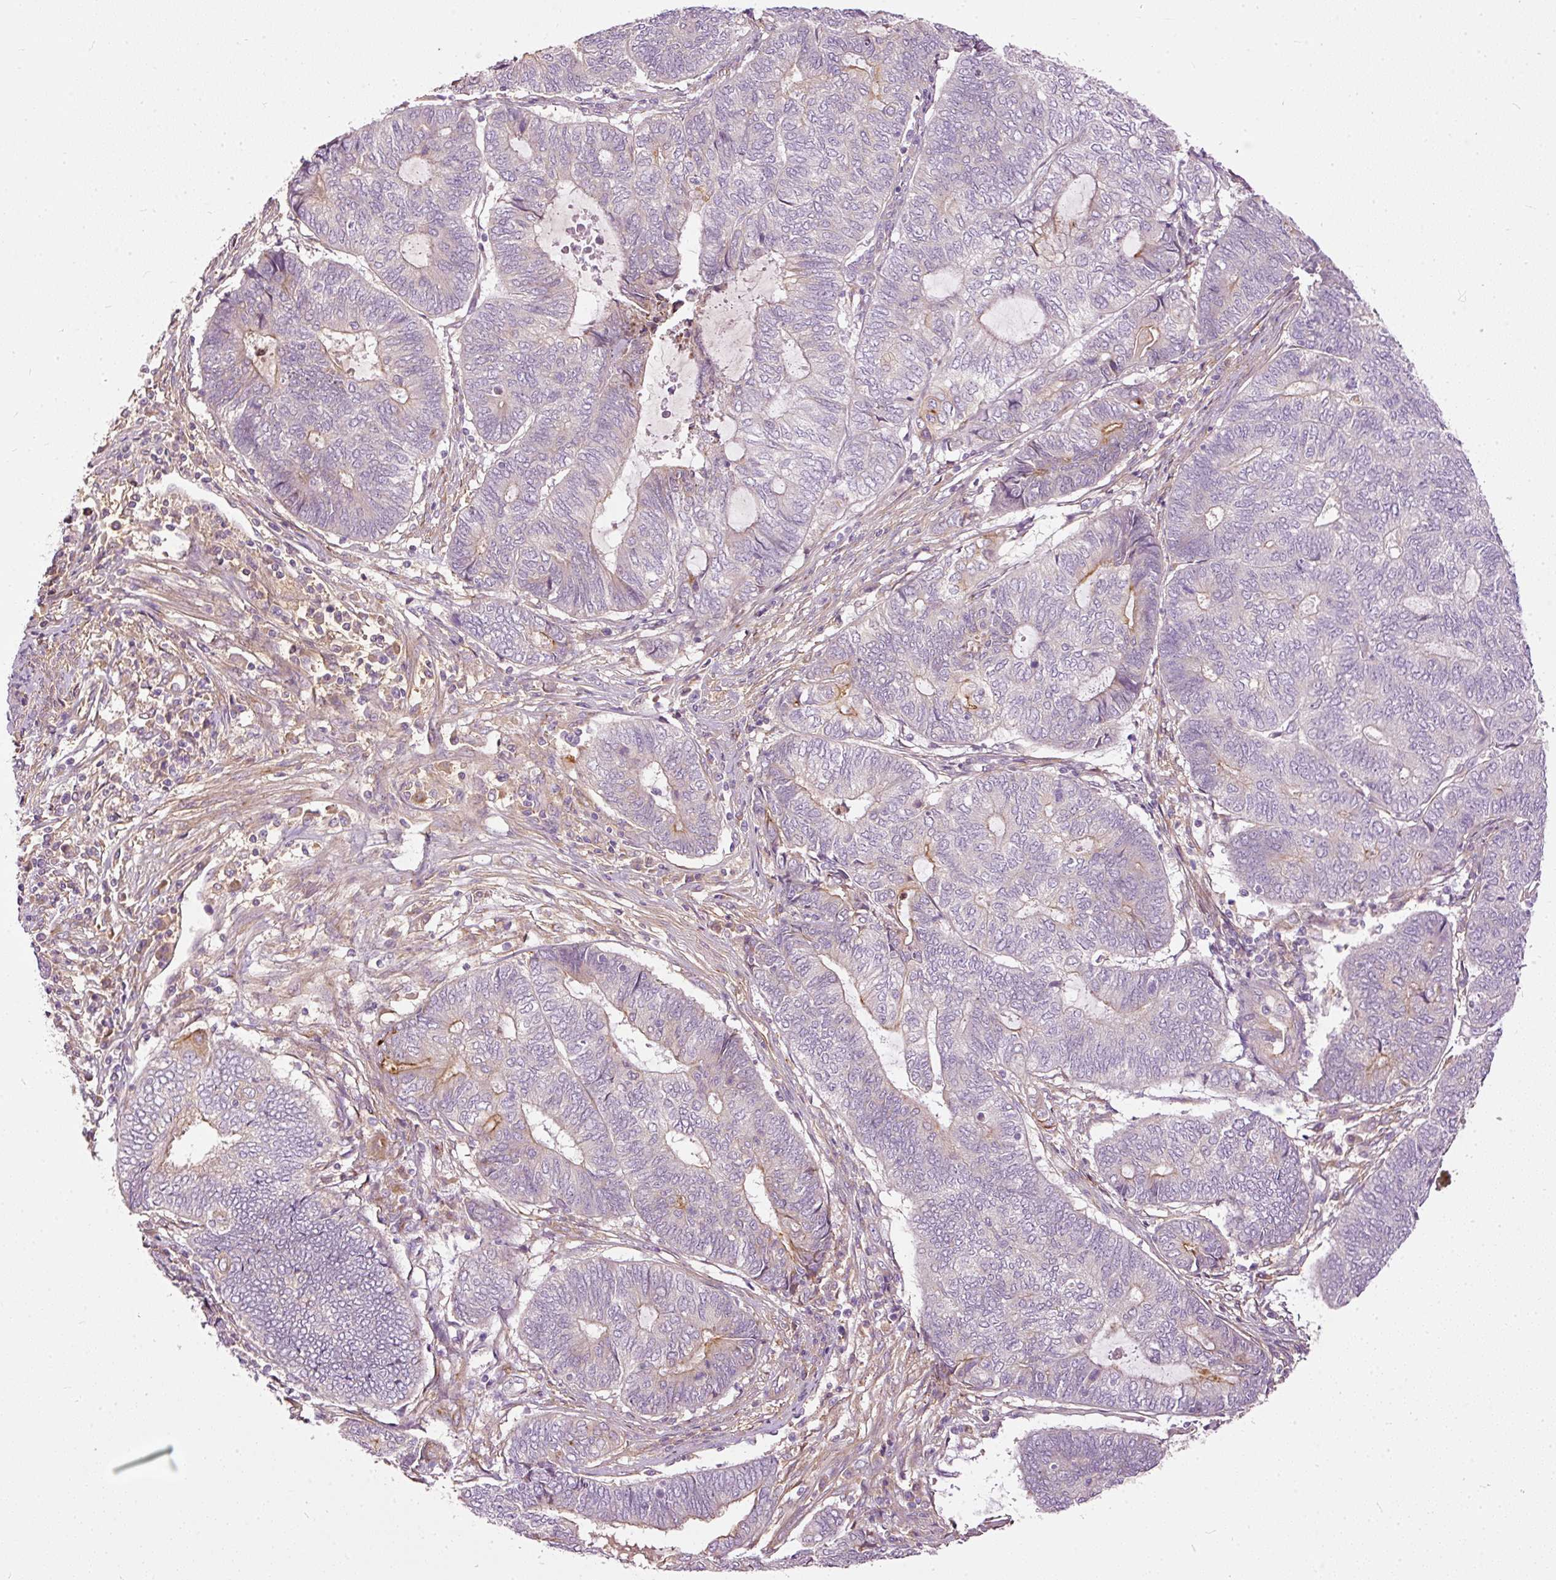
{"staining": {"intensity": "weak", "quantity": "<25%", "location": "cytoplasmic/membranous"}, "tissue": "endometrial cancer", "cell_type": "Tumor cells", "image_type": "cancer", "snomed": [{"axis": "morphology", "description": "Adenocarcinoma, NOS"}, {"axis": "topography", "description": "Uterus"}, {"axis": "topography", "description": "Endometrium"}], "caption": "Protein analysis of endometrial cancer displays no significant expression in tumor cells.", "gene": "PAQR9", "patient": {"sex": "female", "age": 70}}